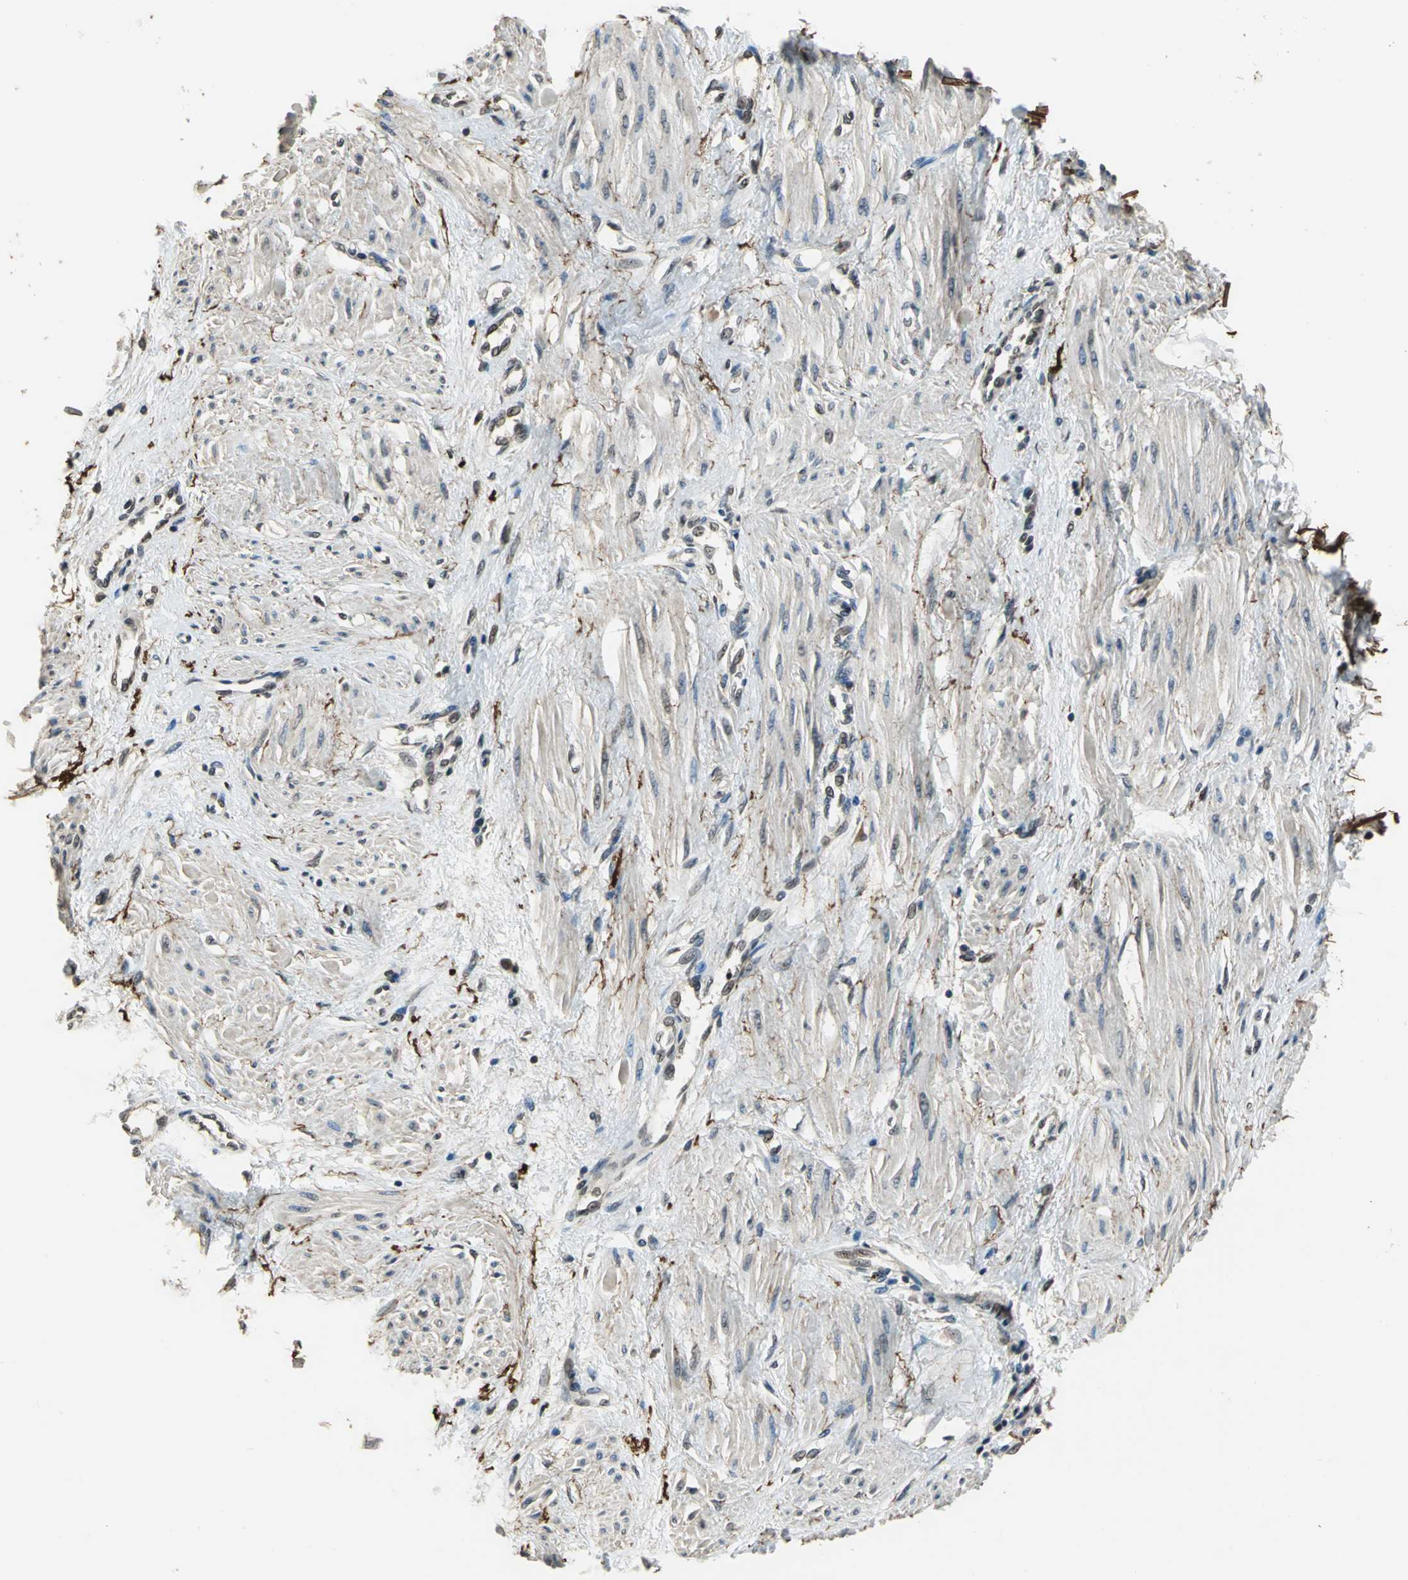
{"staining": {"intensity": "moderate", "quantity": "25%-75%", "location": "nuclear"}, "tissue": "smooth muscle", "cell_type": "Smooth muscle cells", "image_type": "normal", "snomed": [{"axis": "morphology", "description": "Normal tissue, NOS"}, {"axis": "topography", "description": "Smooth muscle"}, {"axis": "topography", "description": "Uterus"}], "caption": "An IHC photomicrograph of benign tissue is shown. Protein staining in brown highlights moderate nuclear positivity in smooth muscle within smooth muscle cells. (DAB (3,3'-diaminobenzidine) = brown stain, brightfield microscopy at high magnification).", "gene": "MIS18BP1", "patient": {"sex": "female", "age": 39}}